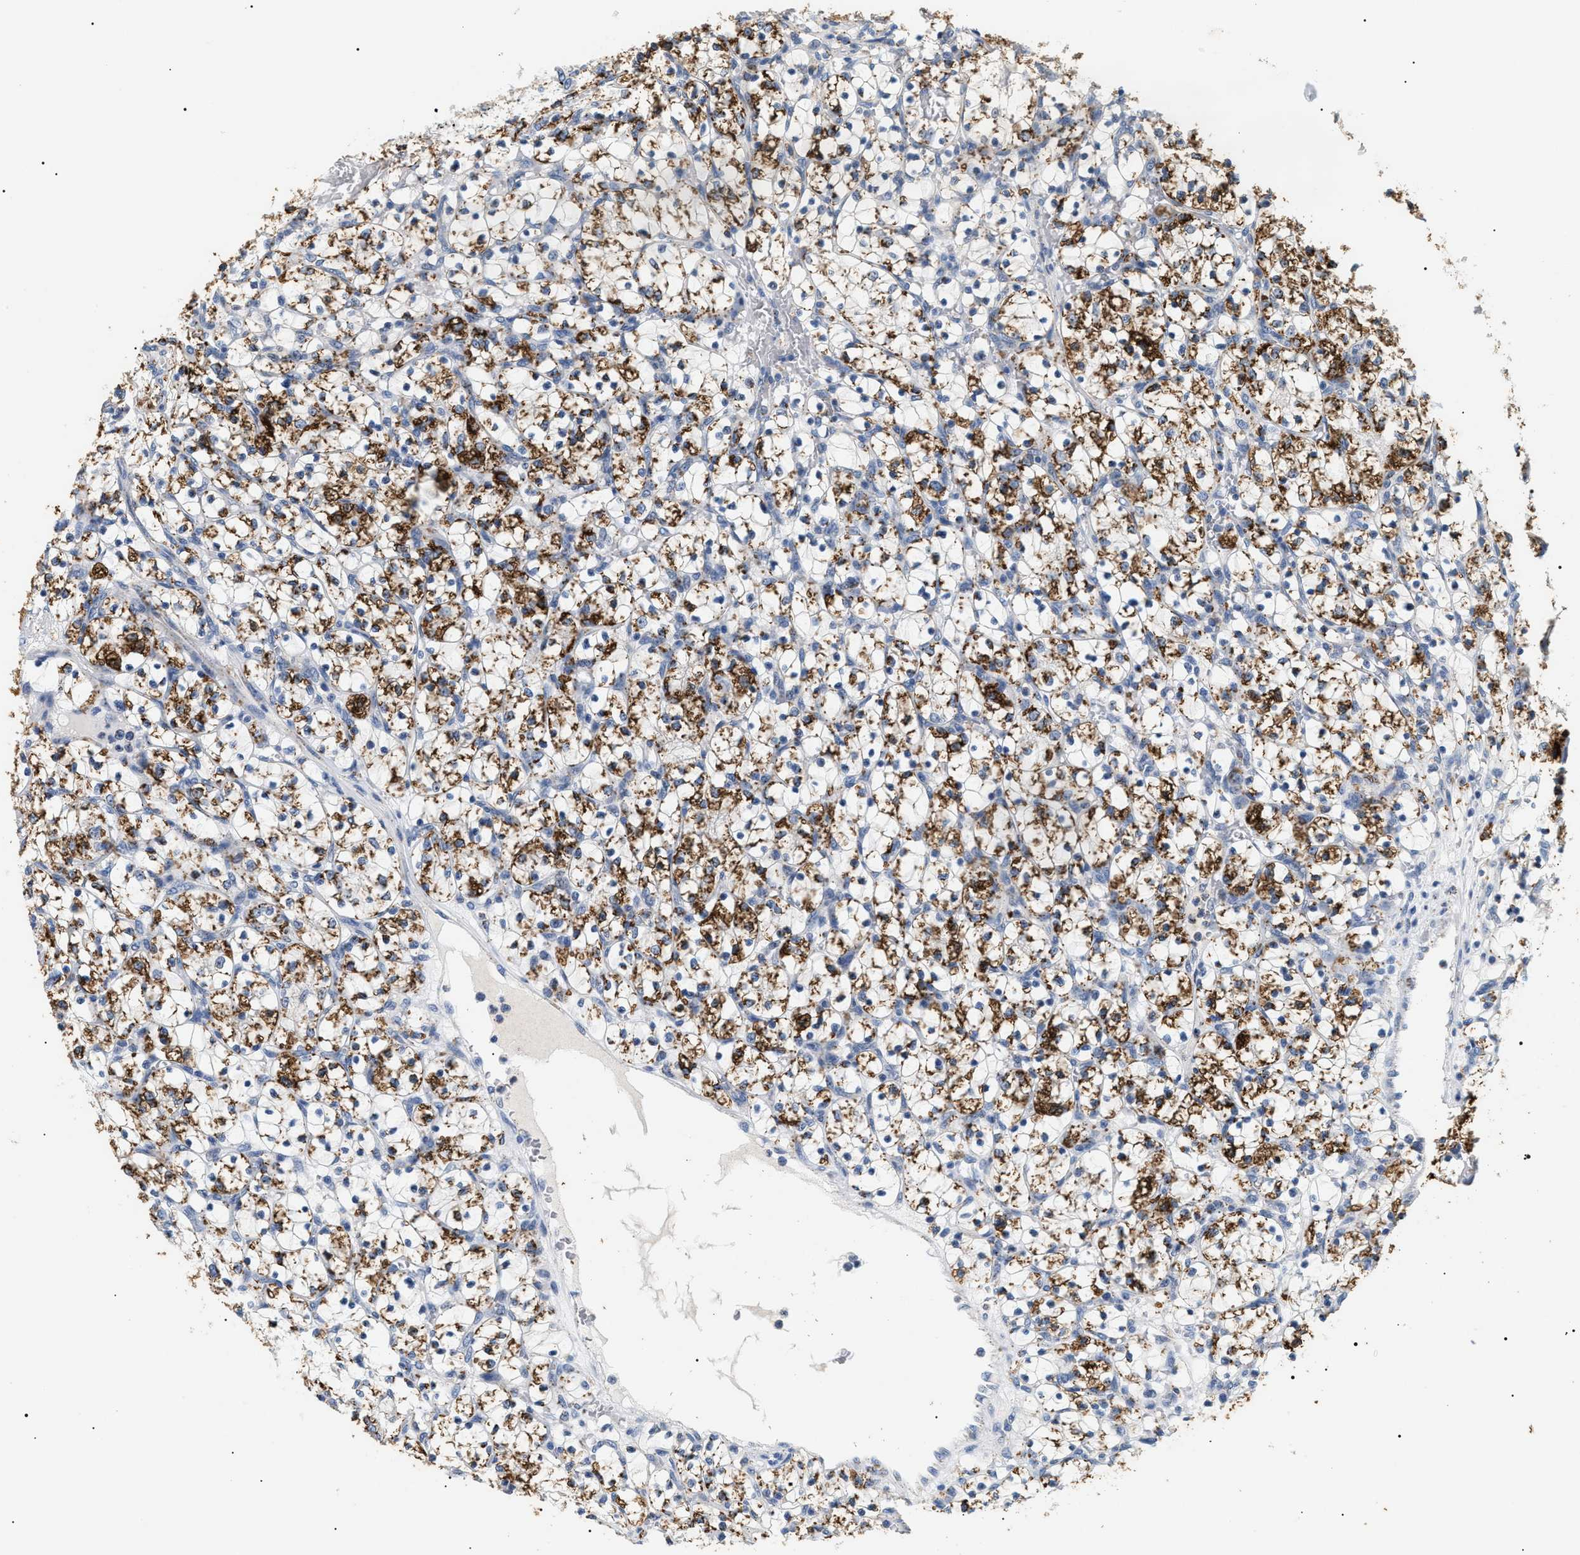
{"staining": {"intensity": "strong", "quantity": ">75%", "location": "cytoplasmic/membranous"}, "tissue": "renal cancer", "cell_type": "Tumor cells", "image_type": "cancer", "snomed": [{"axis": "morphology", "description": "Adenocarcinoma, NOS"}, {"axis": "topography", "description": "Kidney"}], "caption": "Immunohistochemical staining of human renal cancer shows high levels of strong cytoplasmic/membranous positivity in approximately >75% of tumor cells.", "gene": "HSD17B11", "patient": {"sex": "female", "age": 69}}